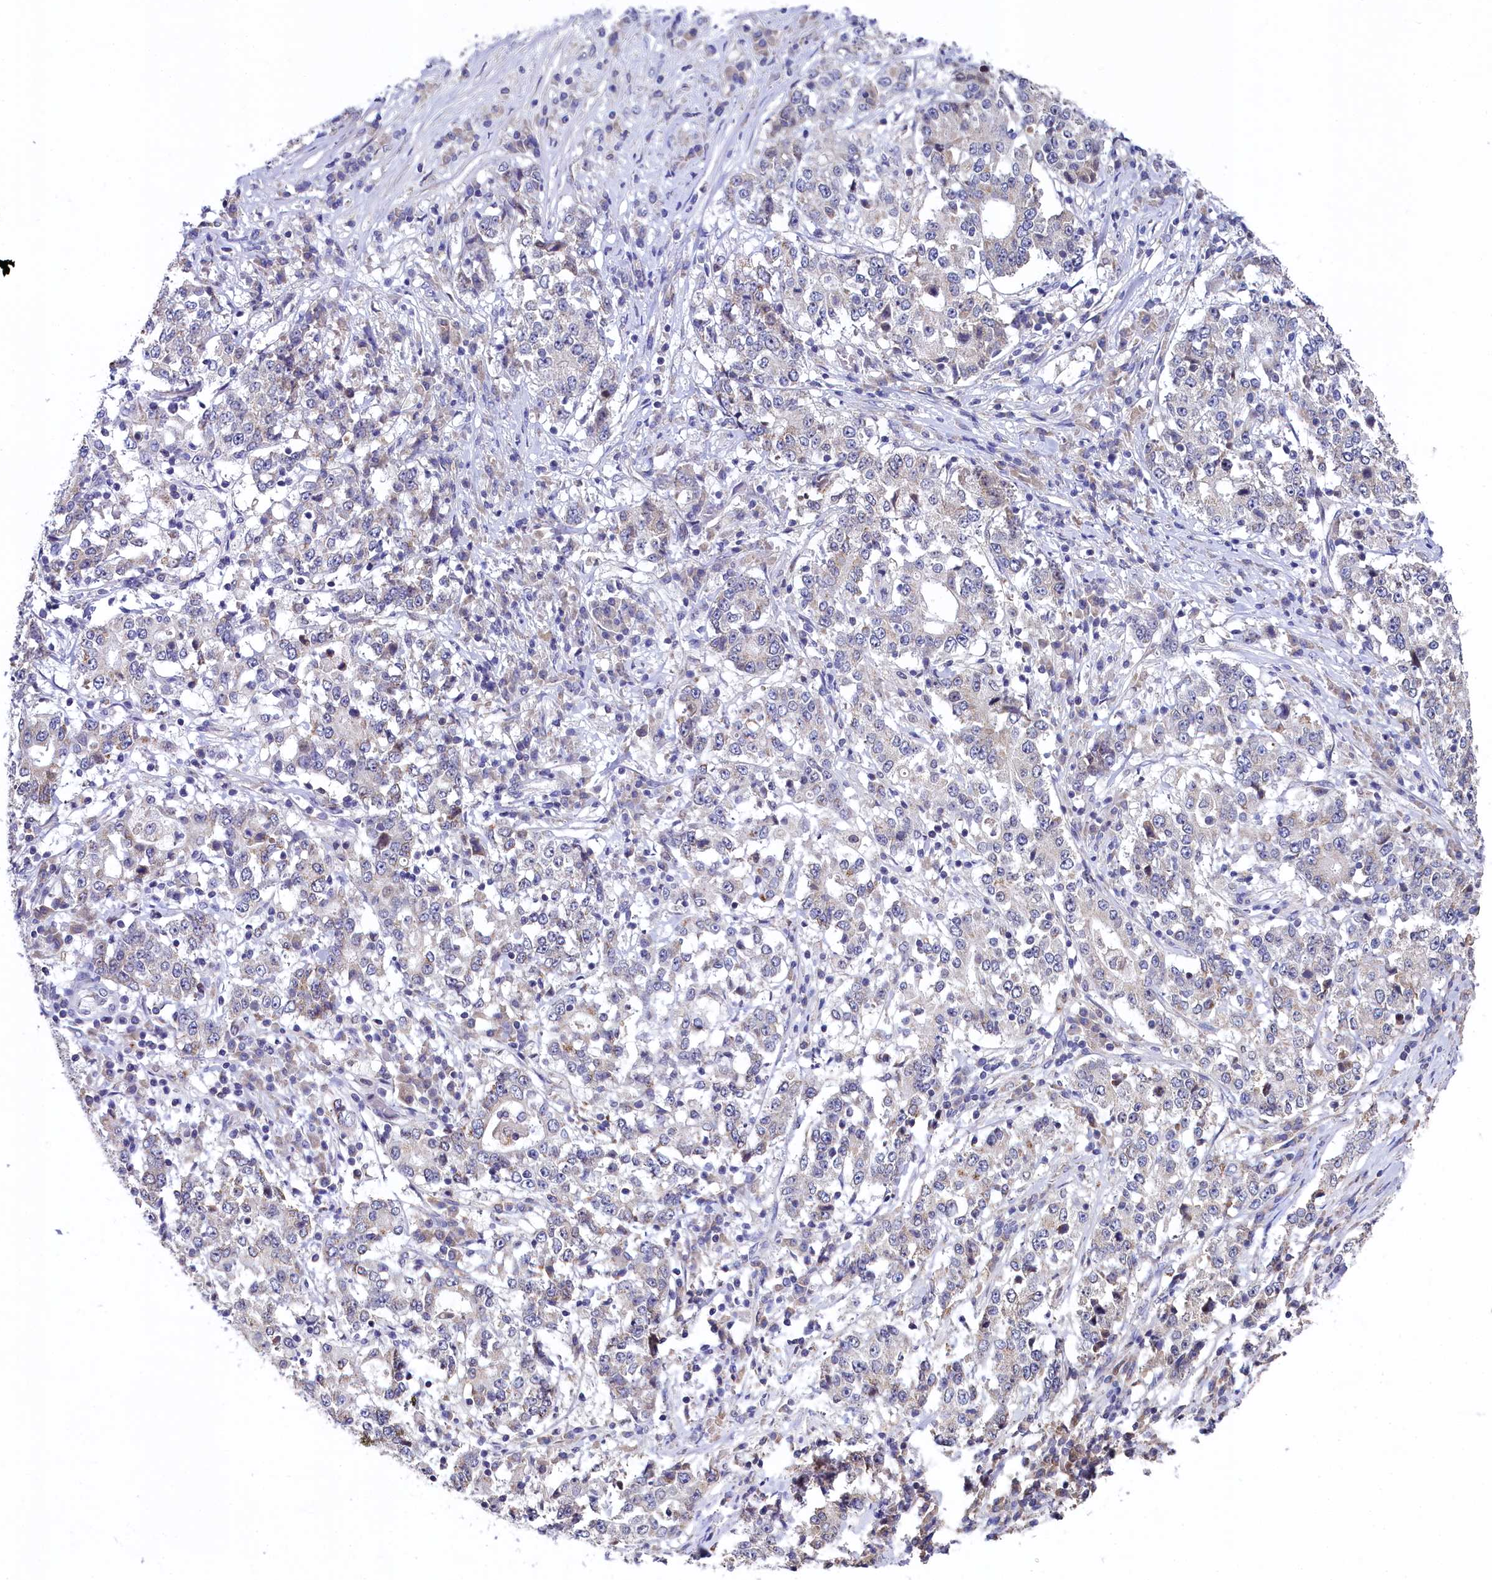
{"staining": {"intensity": "negative", "quantity": "none", "location": "none"}, "tissue": "stomach cancer", "cell_type": "Tumor cells", "image_type": "cancer", "snomed": [{"axis": "morphology", "description": "Adenocarcinoma, NOS"}, {"axis": "topography", "description": "Stomach"}], "caption": "The immunohistochemistry (IHC) histopathology image has no significant staining in tumor cells of stomach cancer tissue.", "gene": "SPINK9", "patient": {"sex": "male", "age": 59}}